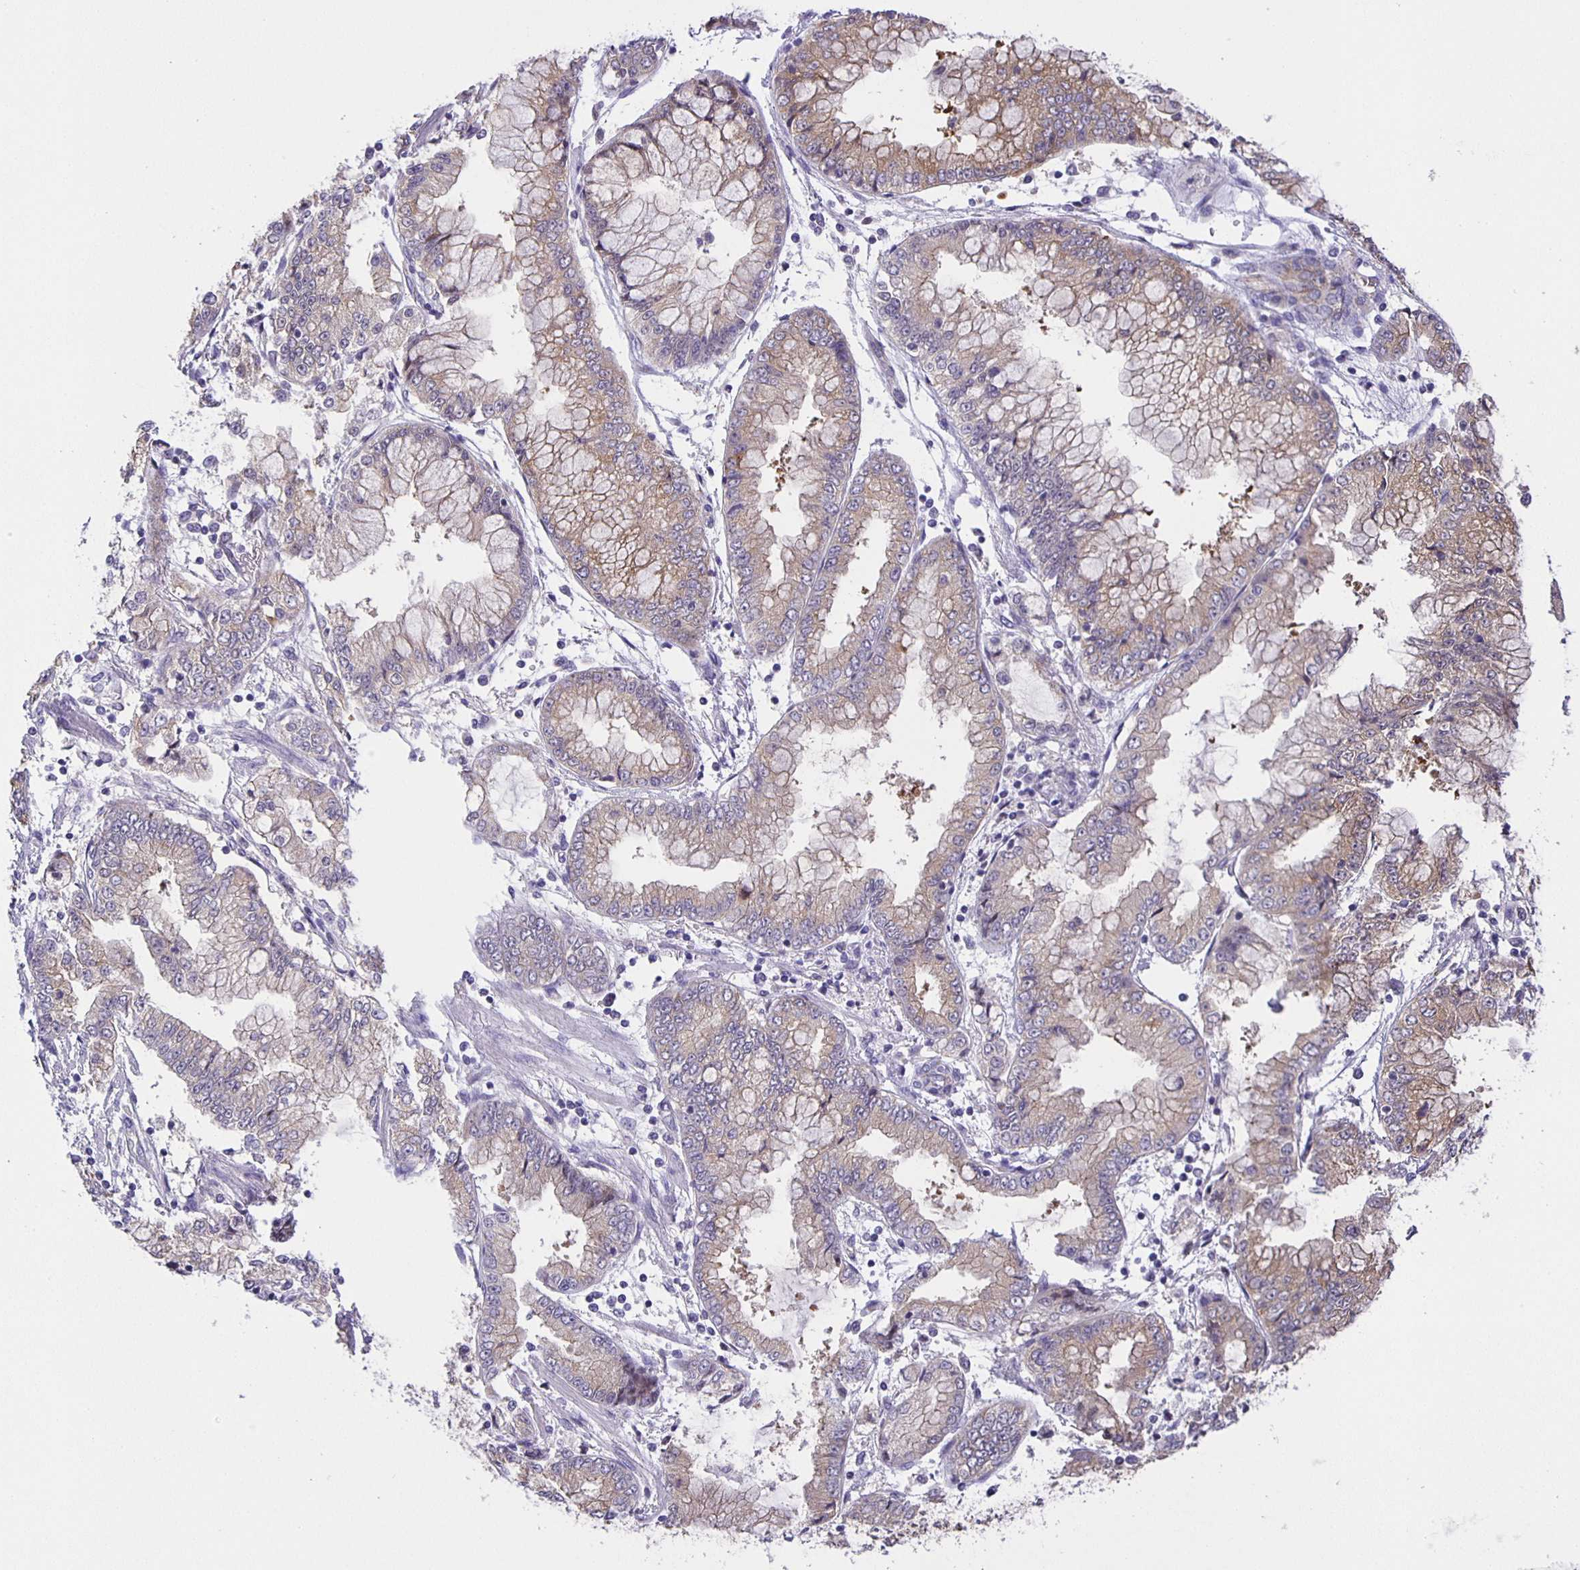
{"staining": {"intensity": "weak", "quantity": "25%-75%", "location": "cytoplasmic/membranous"}, "tissue": "stomach cancer", "cell_type": "Tumor cells", "image_type": "cancer", "snomed": [{"axis": "morphology", "description": "Adenocarcinoma, NOS"}, {"axis": "topography", "description": "Stomach, upper"}], "caption": "The micrograph reveals staining of adenocarcinoma (stomach), revealing weak cytoplasmic/membranous protein positivity (brown color) within tumor cells. The staining is performed using DAB brown chromogen to label protein expression. The nuclei are counter-stained blue using hematoxylin.", "gene": "JMJD4", "patient": {"sex": "female", "age": 74}}